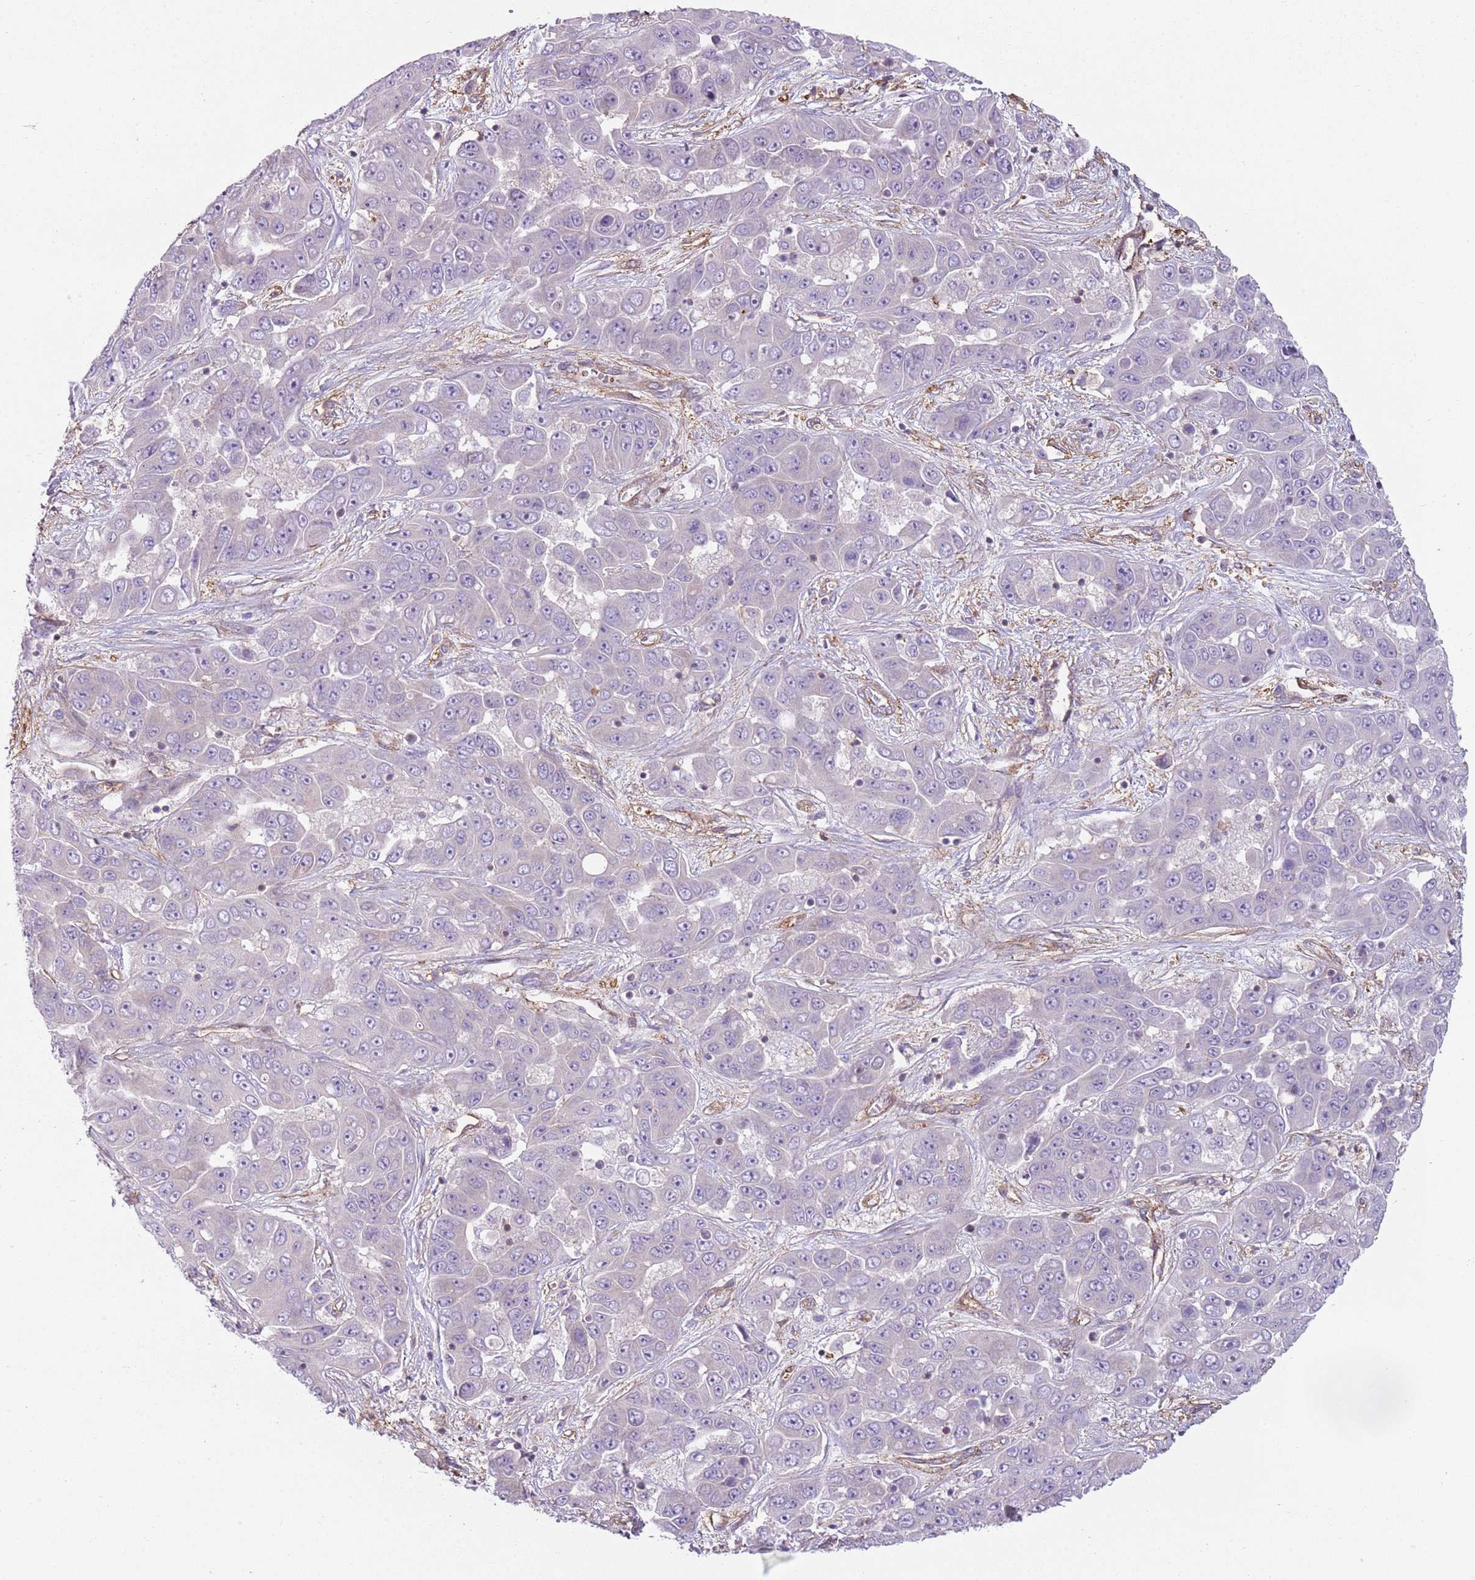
{"staining": {"intensity": "negative", "quantity": "none", "location": "none"}, "tissue": "liver cancer", "cell_type": "Tumor cells", "image_type": "cancer", "snomed": [{"axis": "morphology", "description": "Cholangiocarcinoma"}, {"axis": "topography", "description": "Liver"}], "caption": "There is no significant expression in tumor cells of liver cancer (cholangiocarcinoma). Brightfield microscopy of immunohistochemistry (IHC) stained with DAB (3,3'-diaminobenzidine) (brown) and hematoxylin (blue), captured at high magnification.", "gene": "GNAI3", "patient": {"sex": "female", "age": 52}}